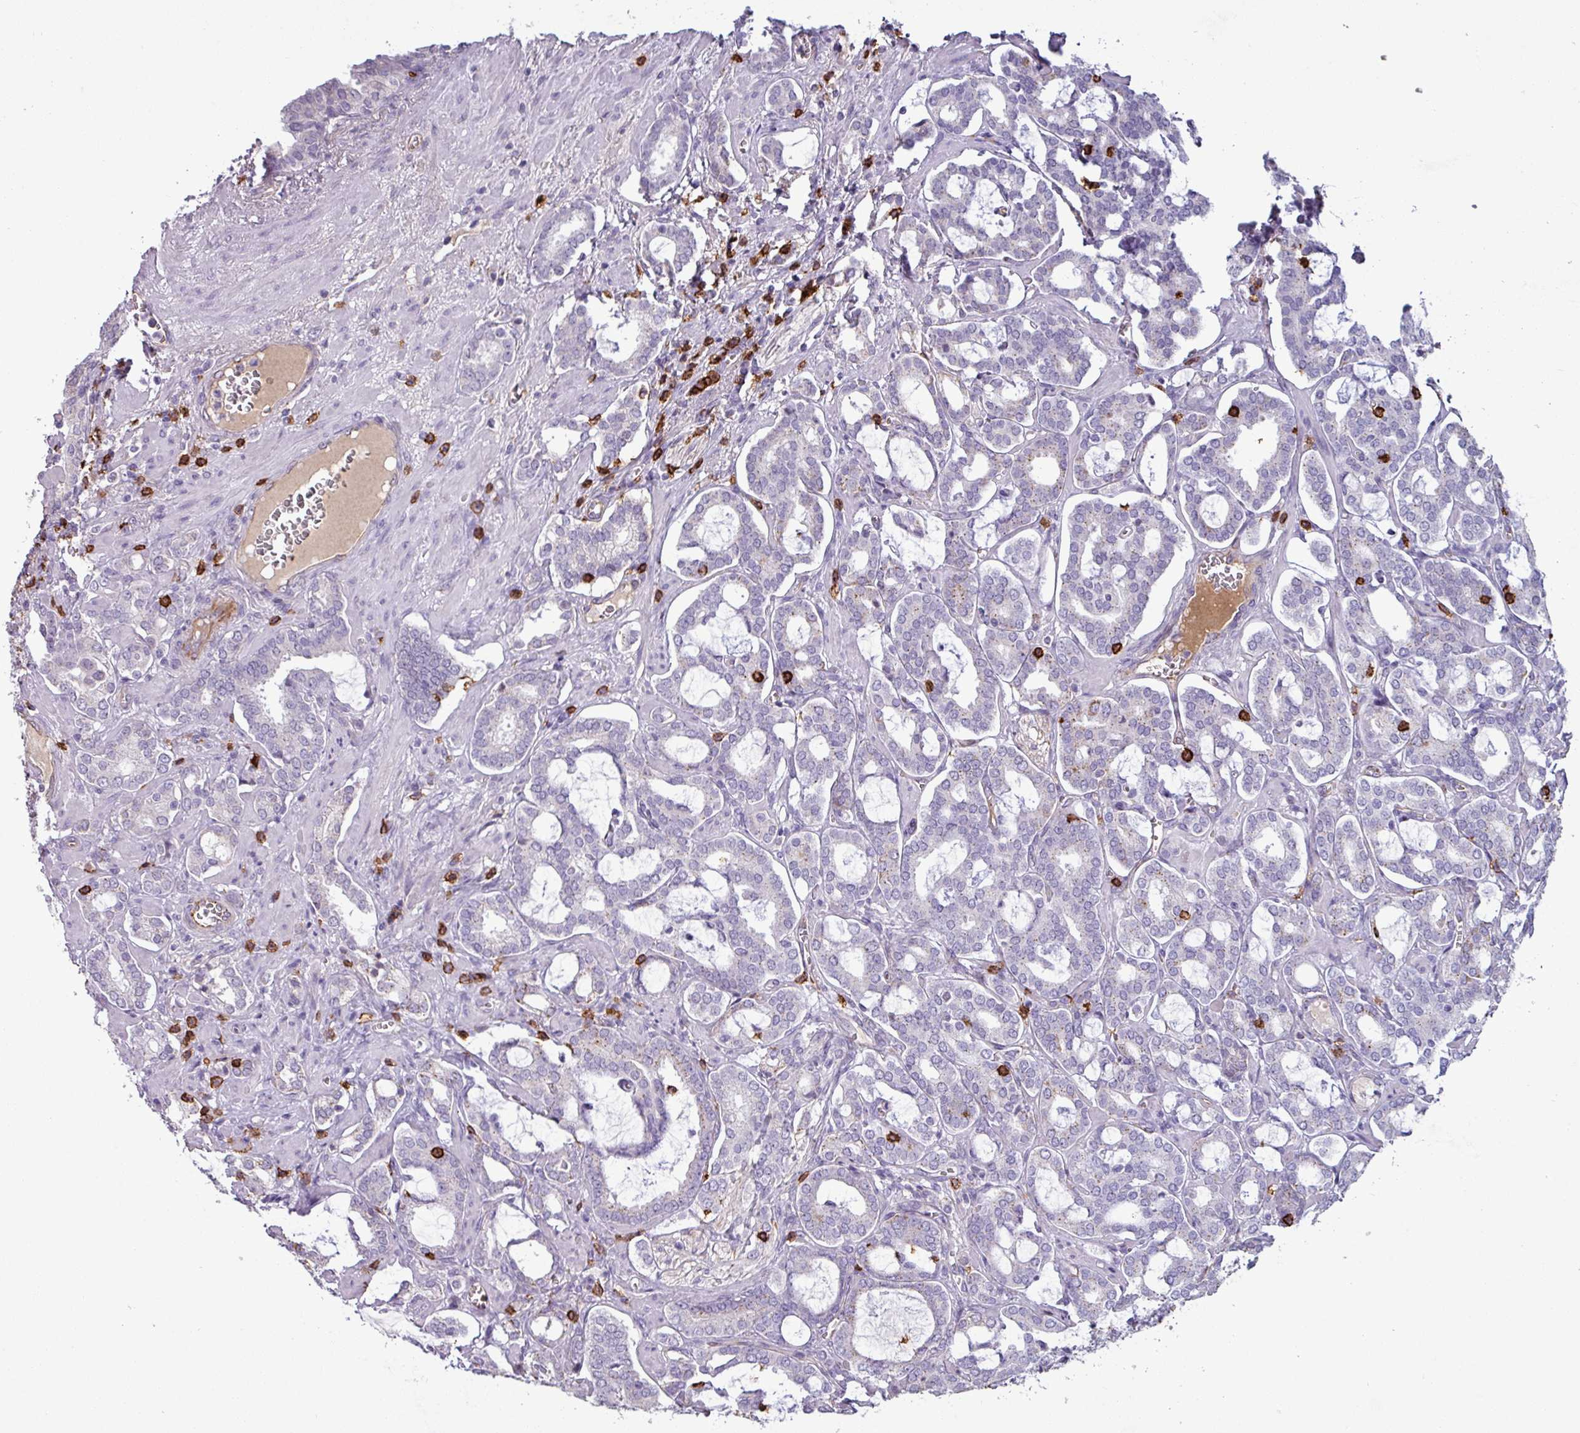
{"staining": {"intensity": "negative", "quantity": "none", "location": "none"}, "tissue": "prostate cancer", "cell_type": "Tumor cells", "image_type": "cancer", "snomed": [{"axis": "morphology", "description": "Adenocarcinoma, High grade"}, {"axis": "topography", "description": "Prostate and seminal vesicle, NOS"}], "caption": "Immunohistochemistry image of prostate cancer stained for a protein (brown), which demonstrates no positivity in tumor cells.", "gene": "CD8A", "patient": {"sex": "male", "age": 67}}